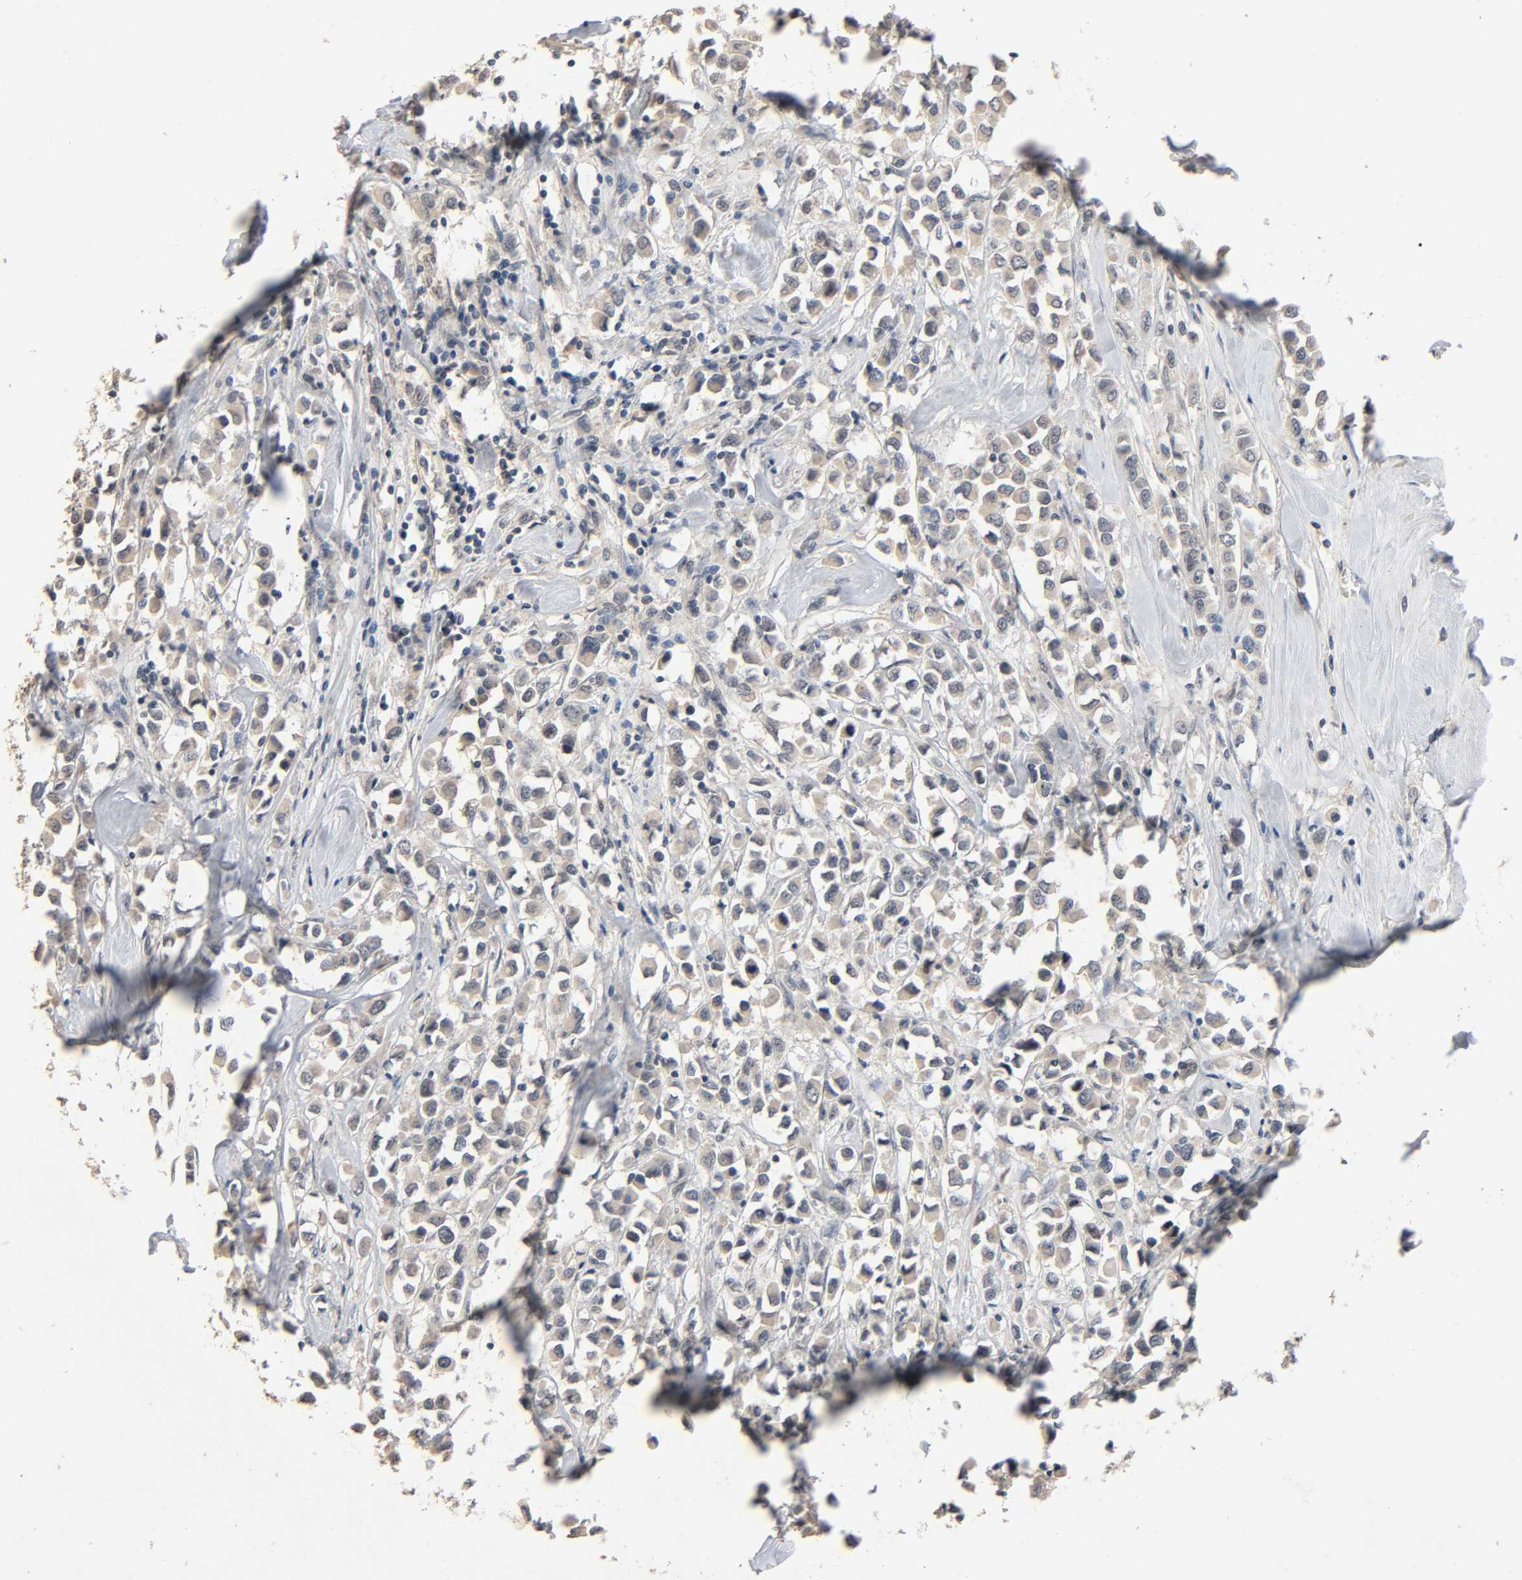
{"staining": {"intensity": "weak", "quantity": "25%-75%", "location": "cytoplasmic/membranous"}, "tissue": "breast cancer", "cell_type": "Tumor cells", "image_type": "cancer", "snomed": [{"axis": "morphology", "description": "Duct carcinoma"}, {"axis": "topography", "description": "Breast"}], "caption": "The histopathology image demonstrates staining of breast cancer, revealing weak cytoplasmic/membranous protein expression (brown color) within tumor cells.", "gene": "MAGEA8", "patient": {"sex": "female", "age": 61}}